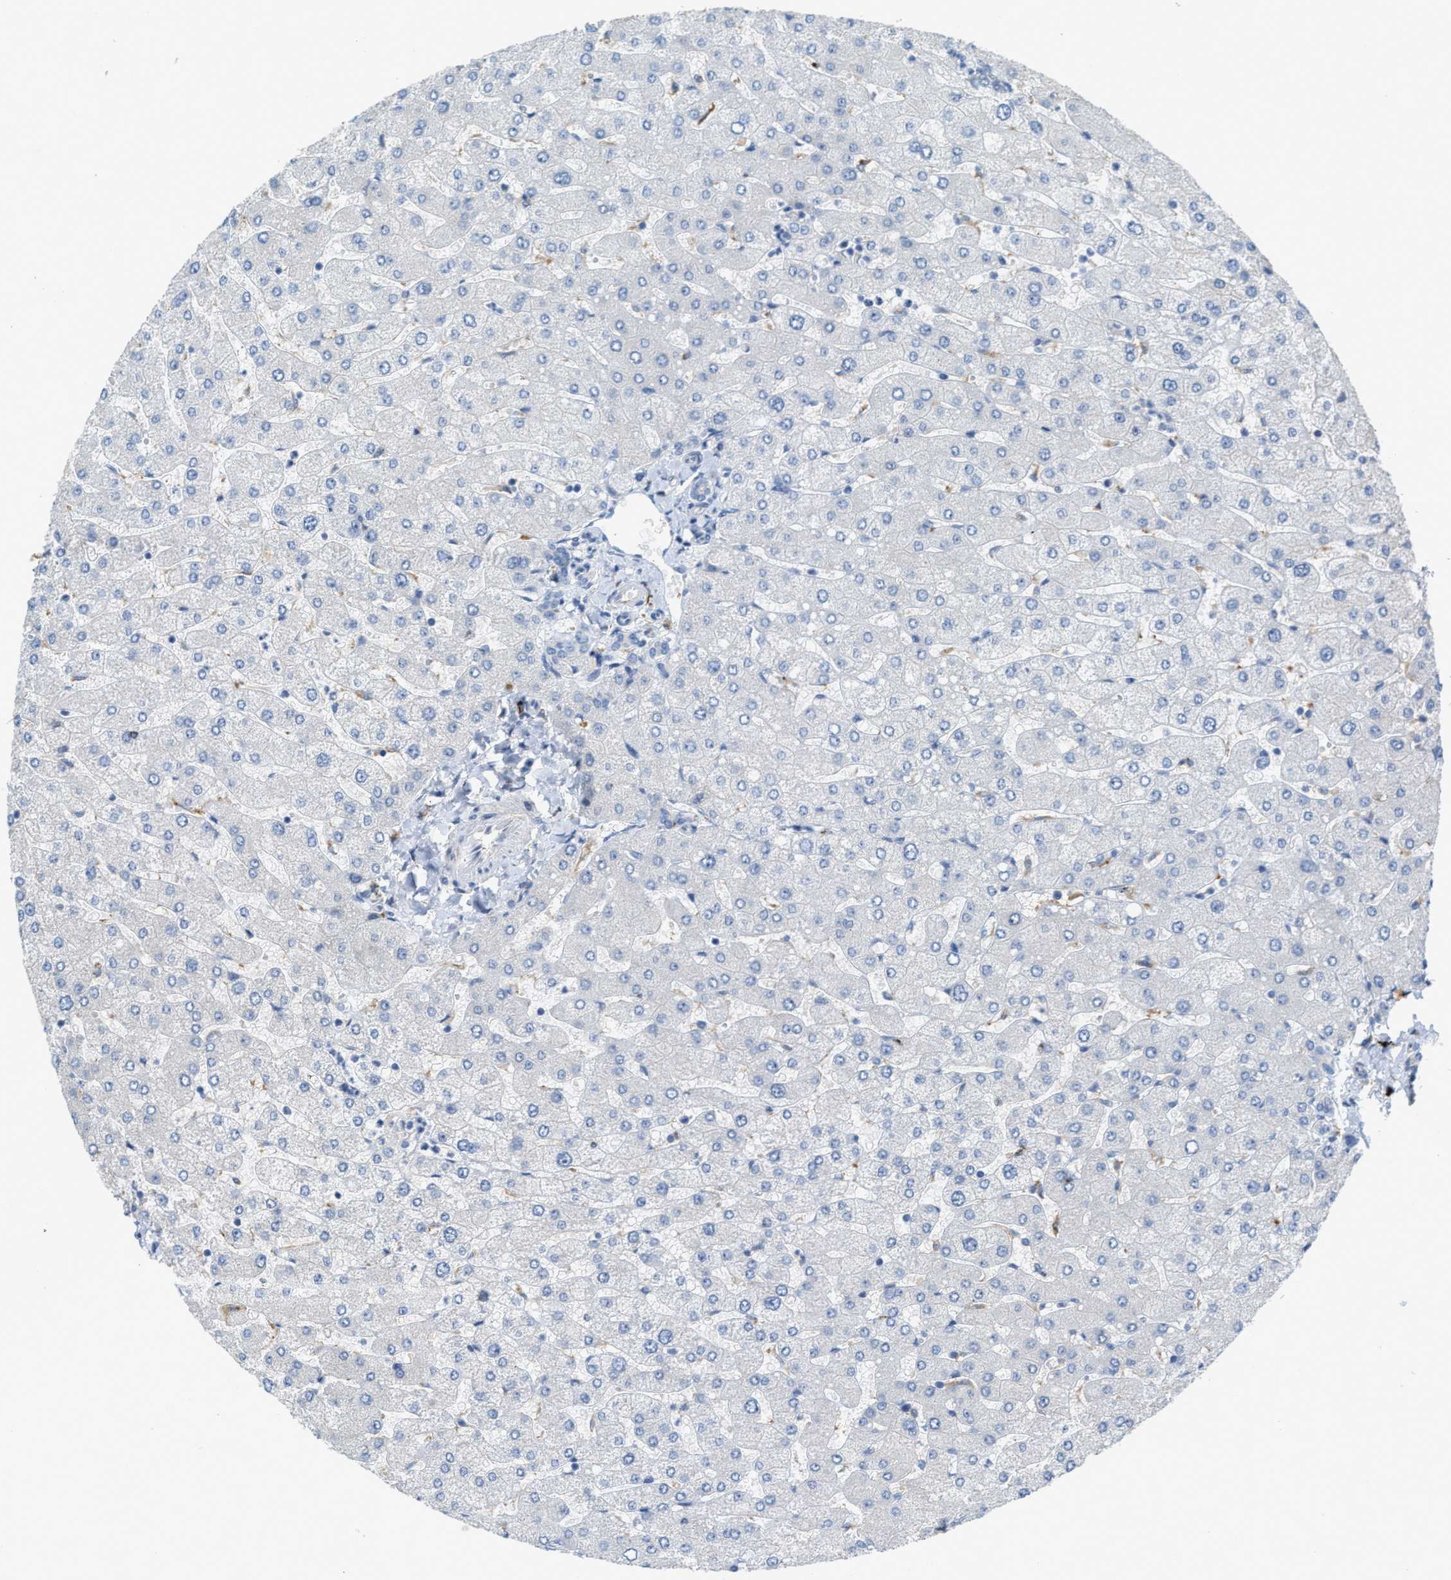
{"staining": {"intensity": "negative", "quantity": "none", "location": "none"}, "tissue": "liver", "cell_type": "Cholangiocytes", "image_type": "normal", "snomed": [{"axis": "morphology", "description": "Normal tissue, NOS"}, {"axis": "topography", "description": "Liver"}], "caption": "This is an IHC image of benign human liver. There is no staining in cholangiocytes.", "gene": "KLHDC10", "patient": {"sex": "male", "age": 55}}